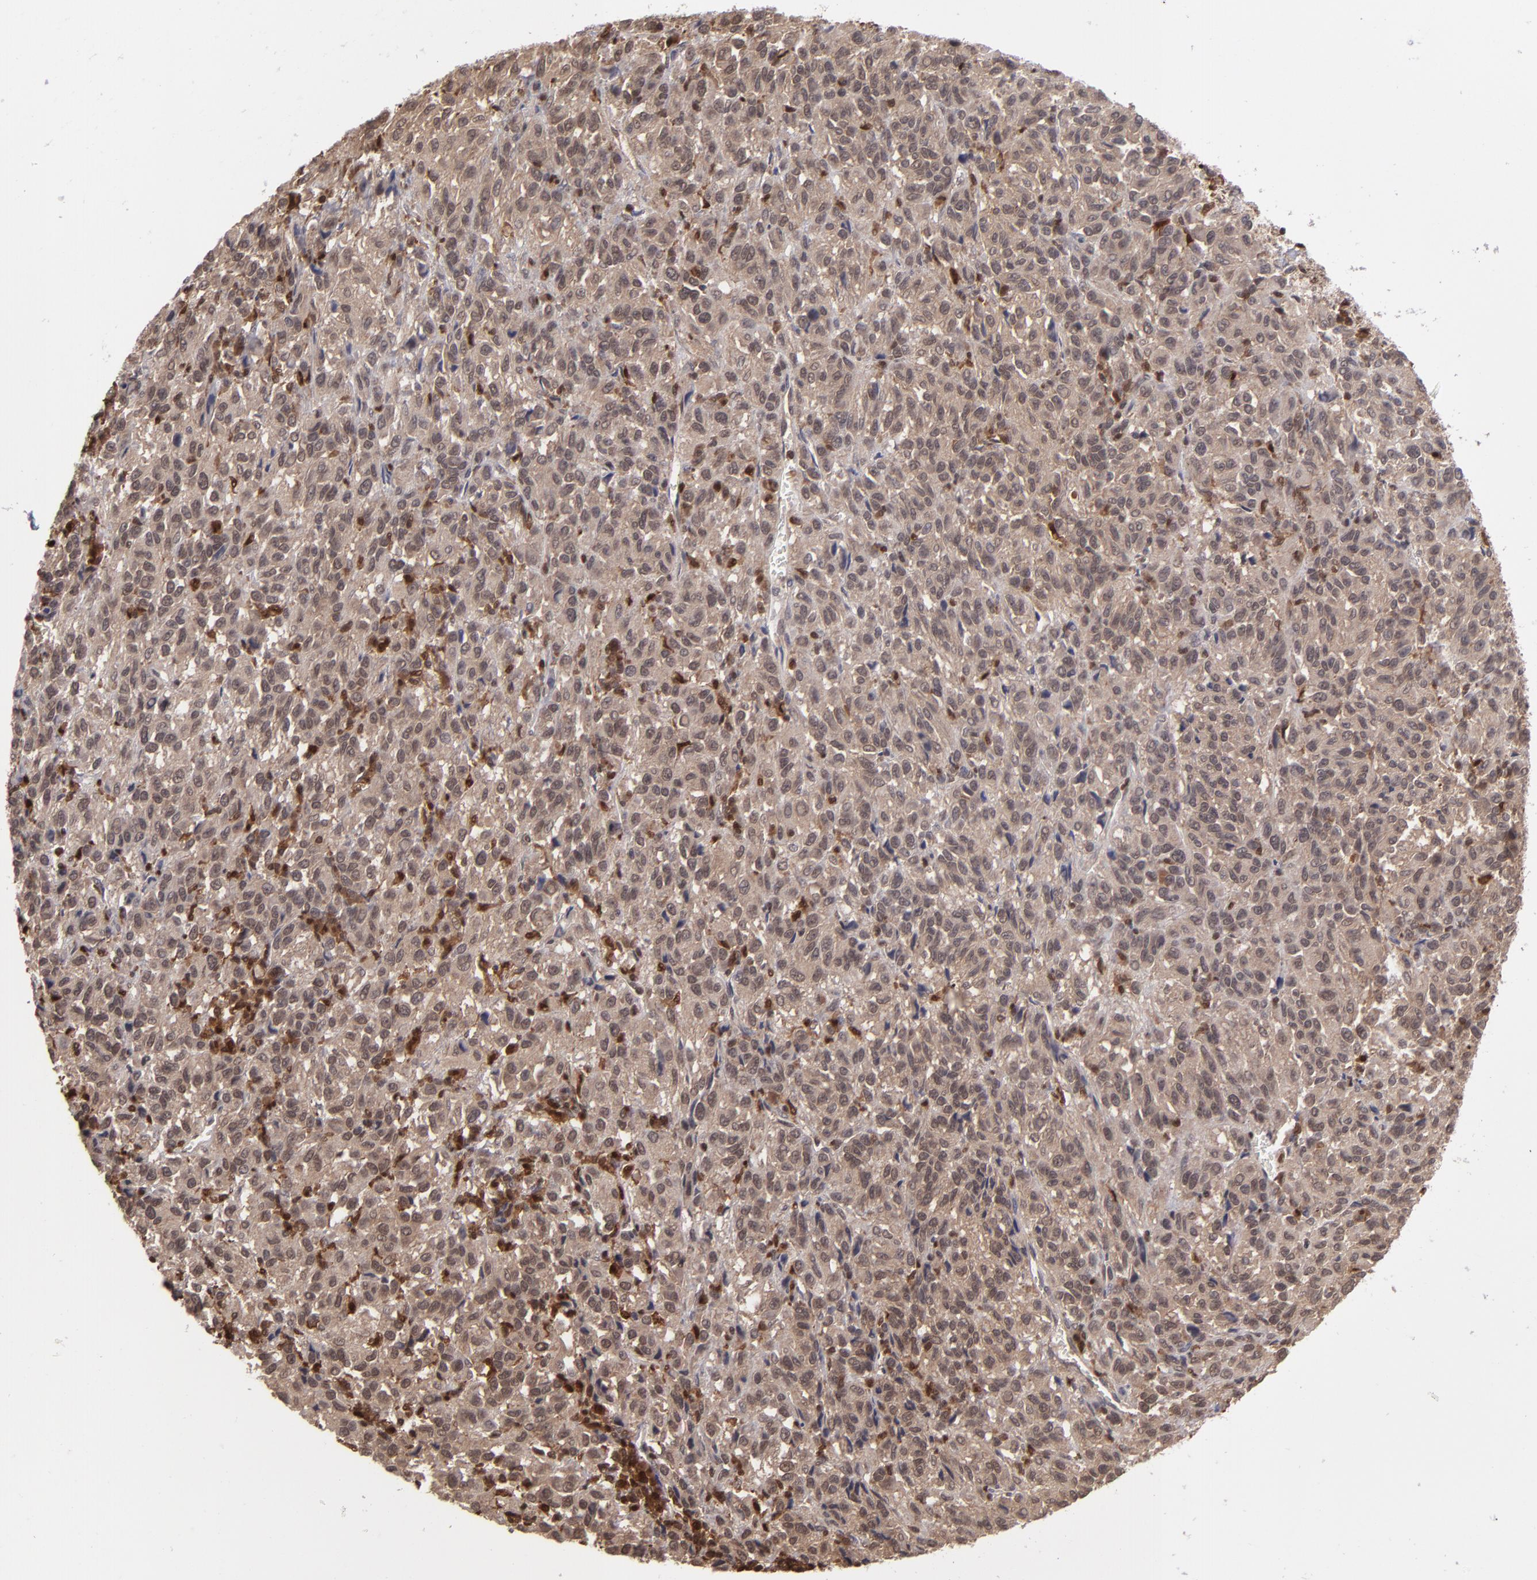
{"staining": {"intensity": "moderate", "quantity": ">75%", "location": "cytoplasmic/membranous,nuclear"}, "tissue": "melanoma", "cell_type": "Tumor cells", "image_type": "cancer", "snomed": [{"axis": "morphology", "description": "Malignant melanoma, Metastatic site"}, {"axis": "topography", "description": "Lung"}], "caption": "IHC (DAB) staining of malignant melanoma (metastatic site) reveals moderate cytoplasmic/membranous and nuclear protein positivity in about >75% of tumor cells.", "gene": "GRB2", "patient": {"sex": "male", "age": 64}}